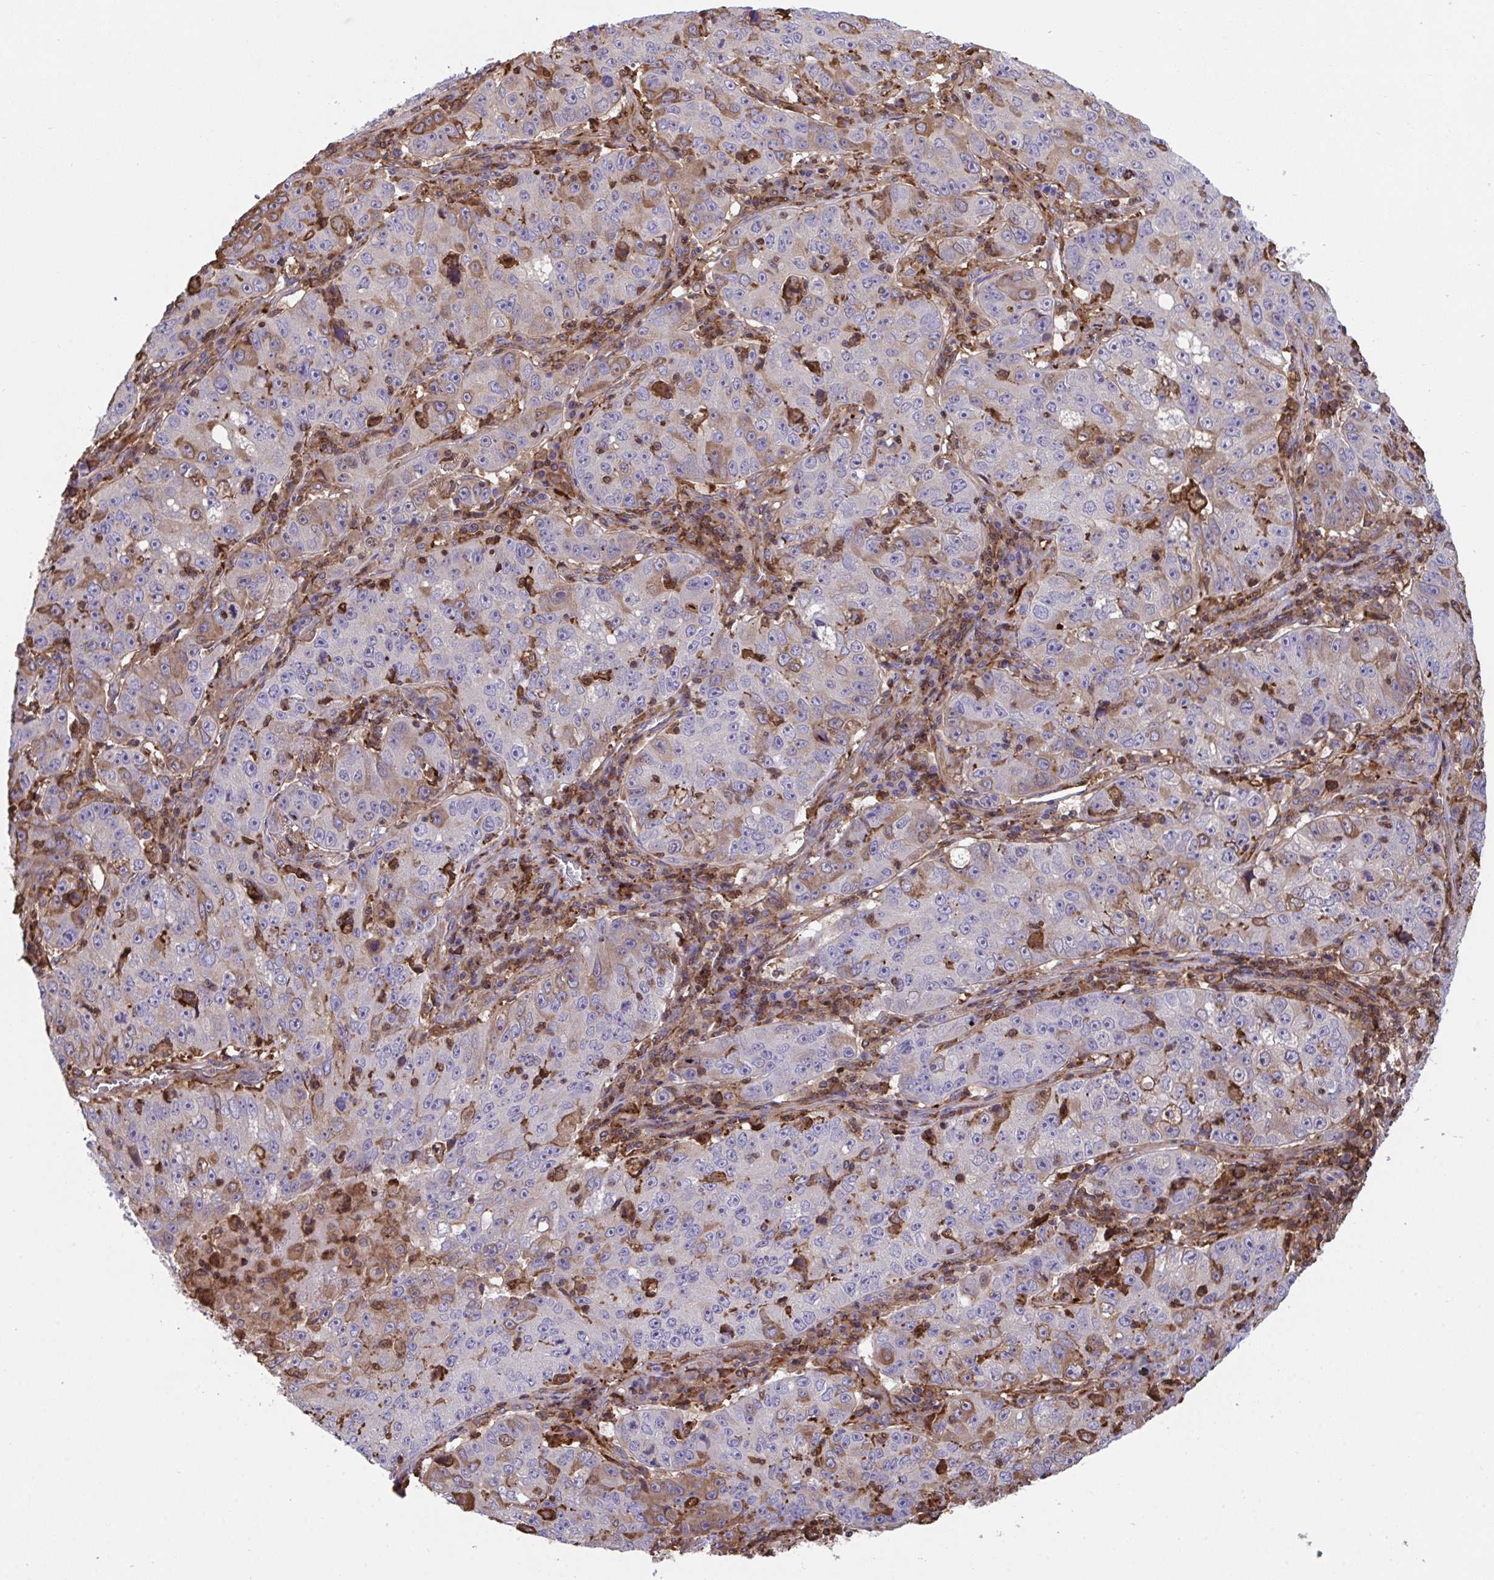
{"staining": {"intensity": "moderate", "quantity": "<25%", "location": "cytoplasmic/membranous"}, "tissue": "lung cancer", "cell_type": "Tumor cells", "image_type": "cancer", "snomed": [{"axis": "morphology", "description": "Normal morphology"}, {"axis": "morphology", "description": "Adenocarcinoma, NOS"}, {"axis": "topography", "description": "Lymph node"}, {"axis": "topography", "description": "Lung"}], "caption": "Tumor cells exhibit low levels of moderate cytoplasmic/membranous expression in approximately <25% of cells in human lung adenocarcinoma. (DAB IHC with brightfield microscopy, high magnification).", "gene": "PPIH", "patient": {"sex": "female", "age": 57}}